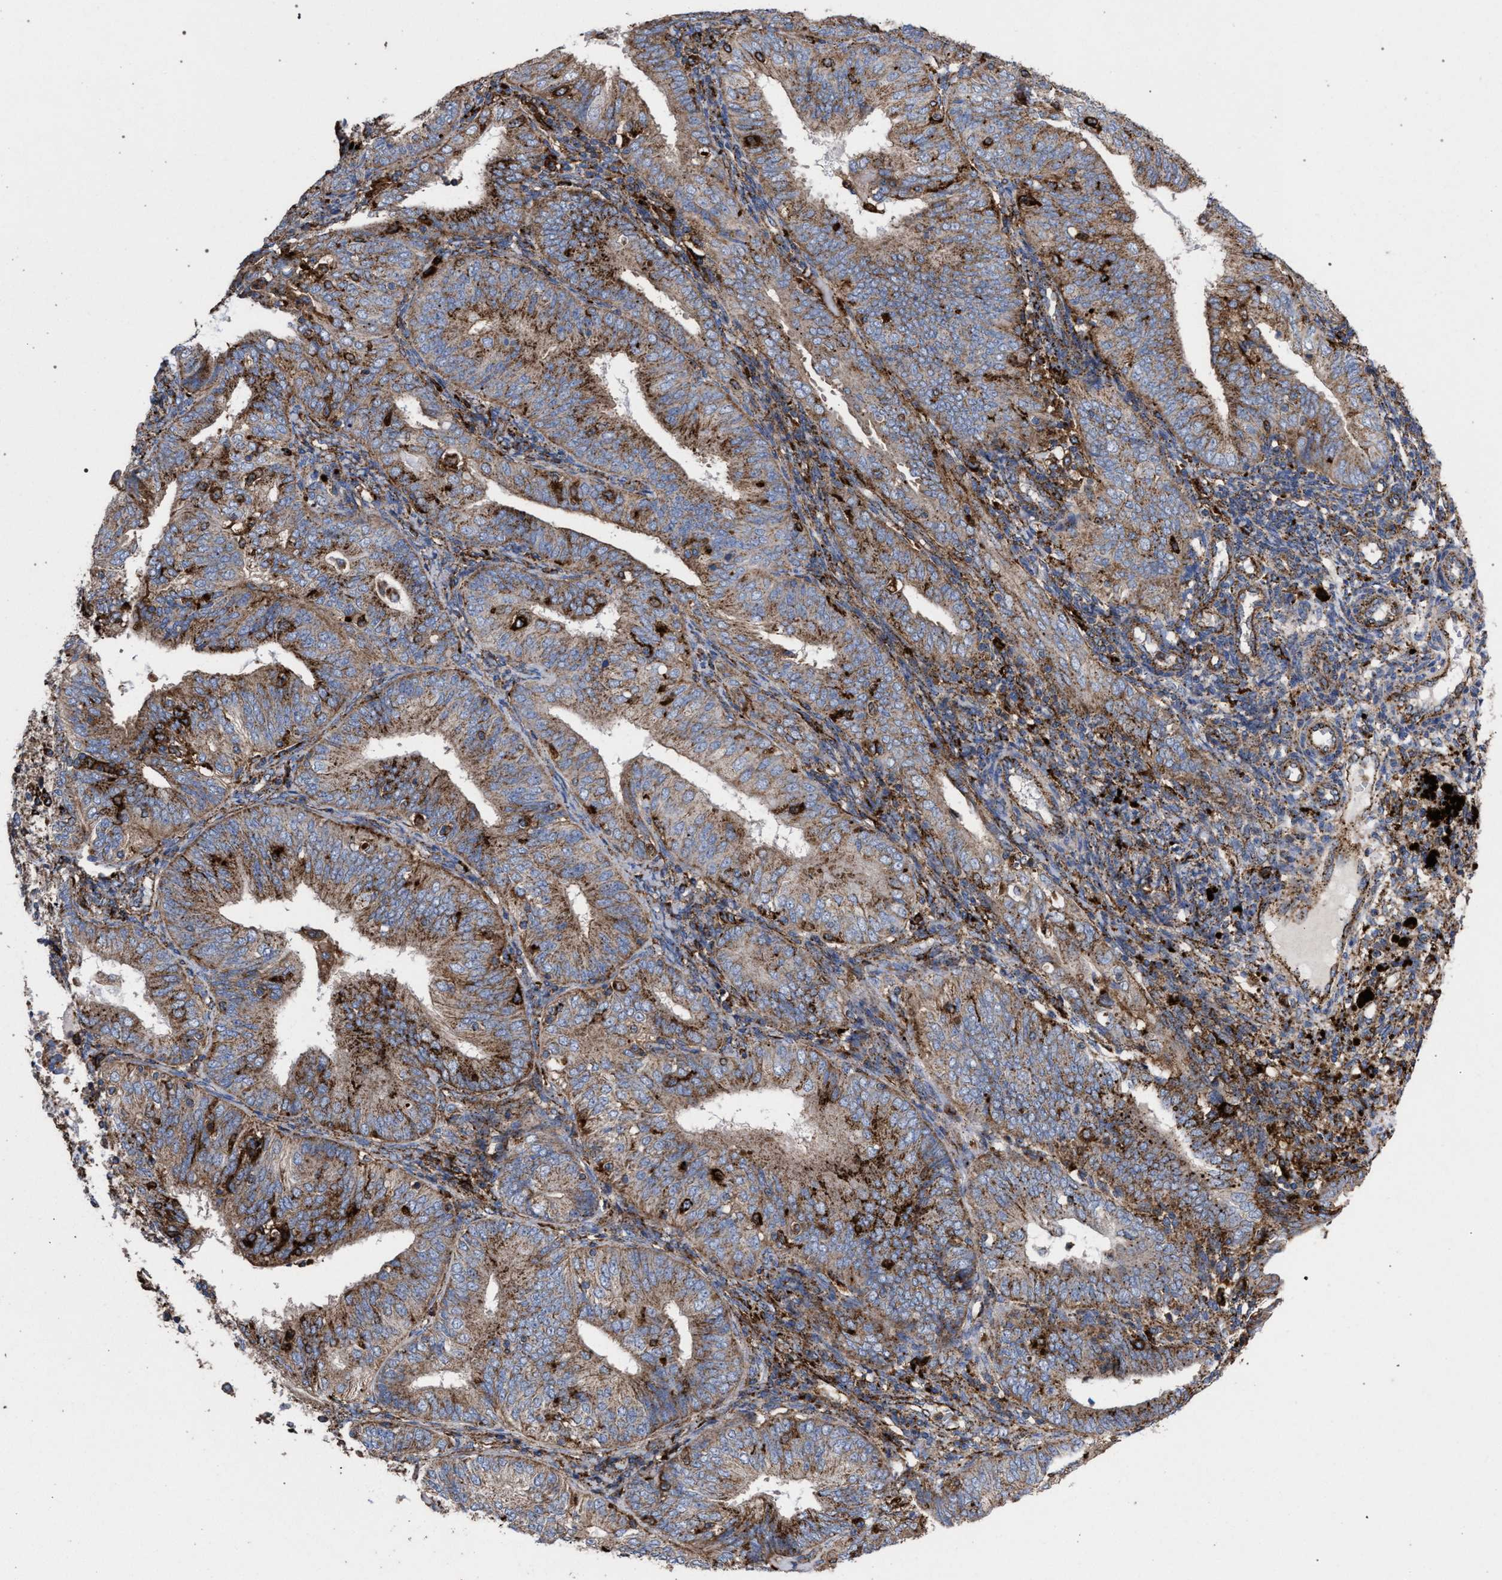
{"staining": {"intensity": "moderate", "quantity": ">75%", "location": "cytoplasmic/membranous"}, "tissue": "endometrial cancer", "cell_type": "Tumor cells", "image_type": "cancer", "snomed": [{"axis": "morphology", "description": "Adenocarcinoma, NOS"}, {"axis": "topography", "description": "Endometrium"}], "caption": "The micrograph shows a brown stain indicating the presence of a protein in the cytoplasmic/membranous of tumor cells in endometrial cancer.", "gene": "PPT1", "patient": {"sex": "female", "age": 58}}